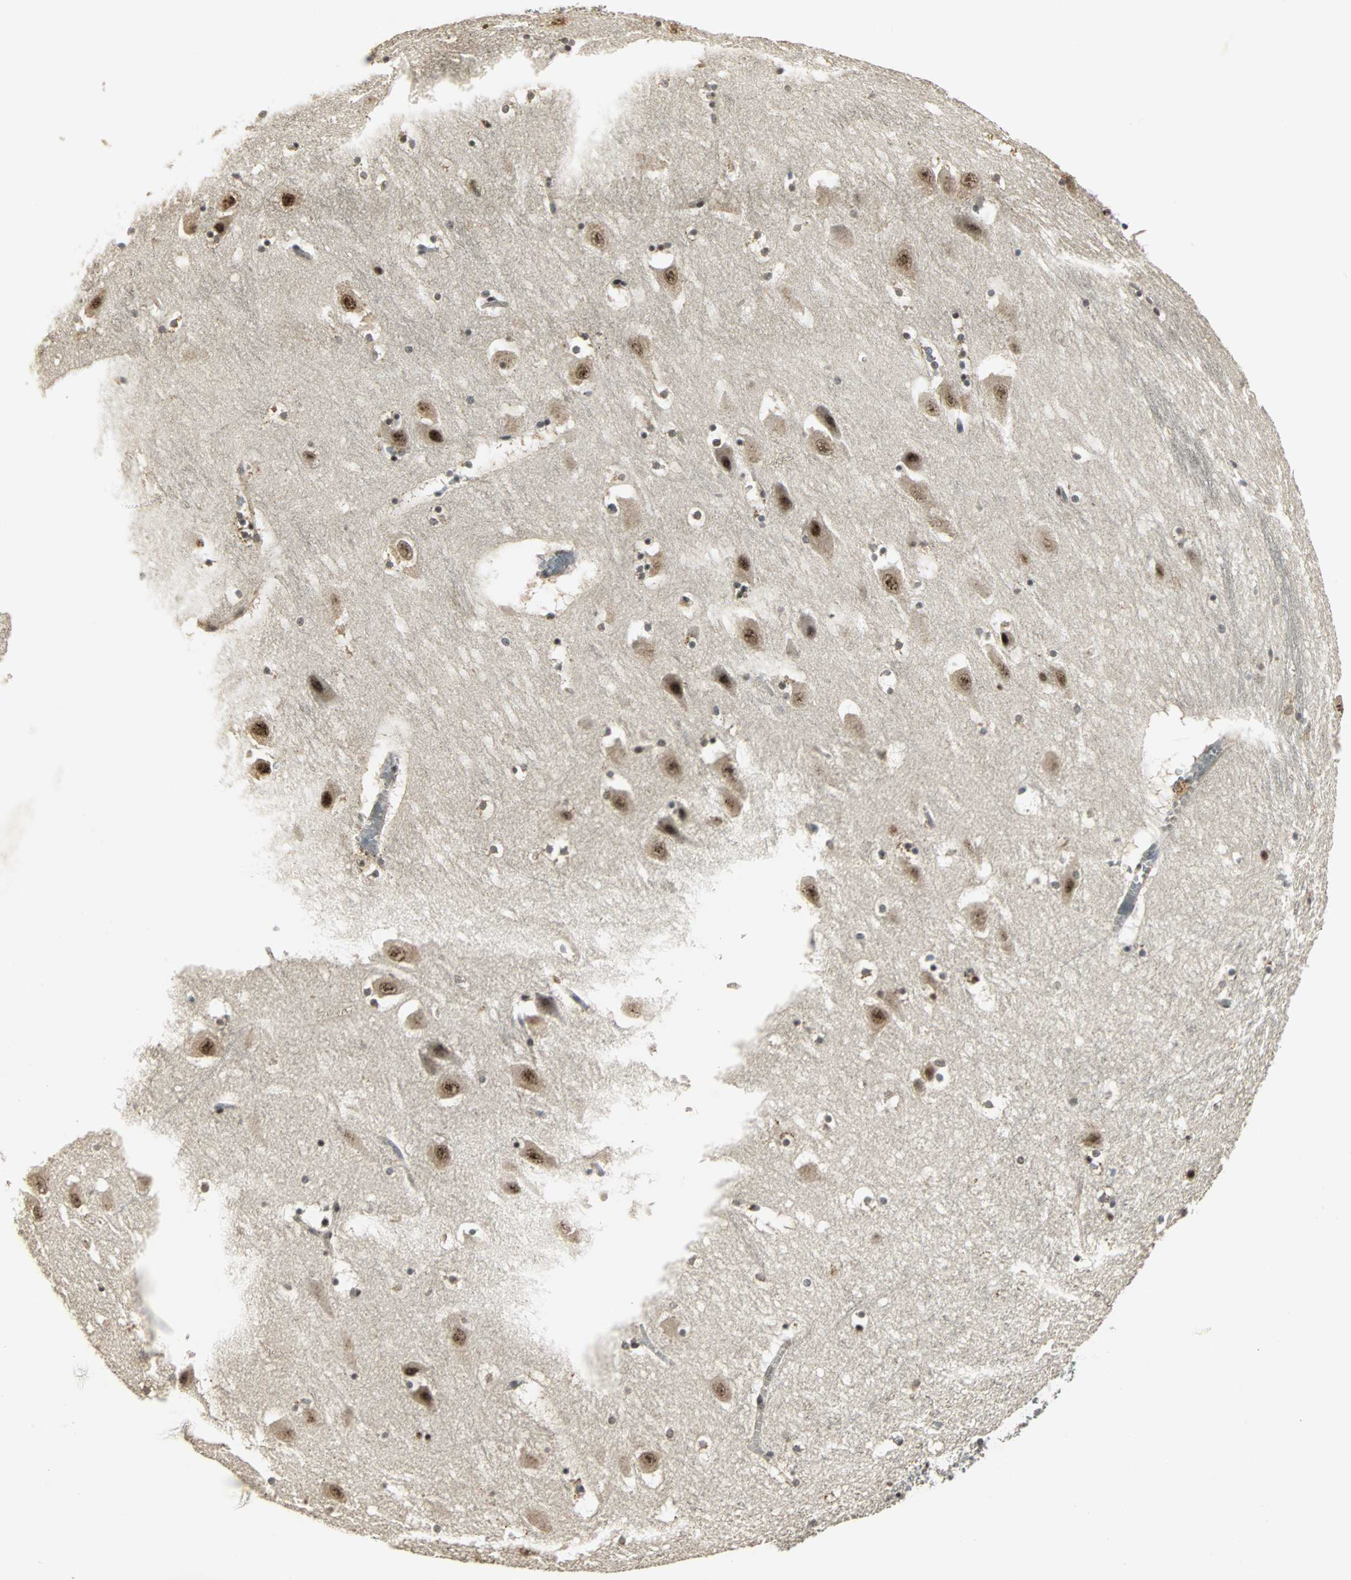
{"staining": {"intensity": "moderate", "quantity": ">75%", "location": "nuclear"}, "tissue": "hippocampus", "cell_type": "Glial cells", "image_type": "normal", "snomed": [{"axis": "morphology", "description": "Normal tissue, NOS"}, {"axis": "topography", "description": "Hippocampus"}], "caption": "DAB immunohistochemical staining of normal hippocampus exhibits moderate nuclear protein expression in approximately >75% of glial cells.", "gene": "MED4", "patient": {"sex": "male", "age": 45}}